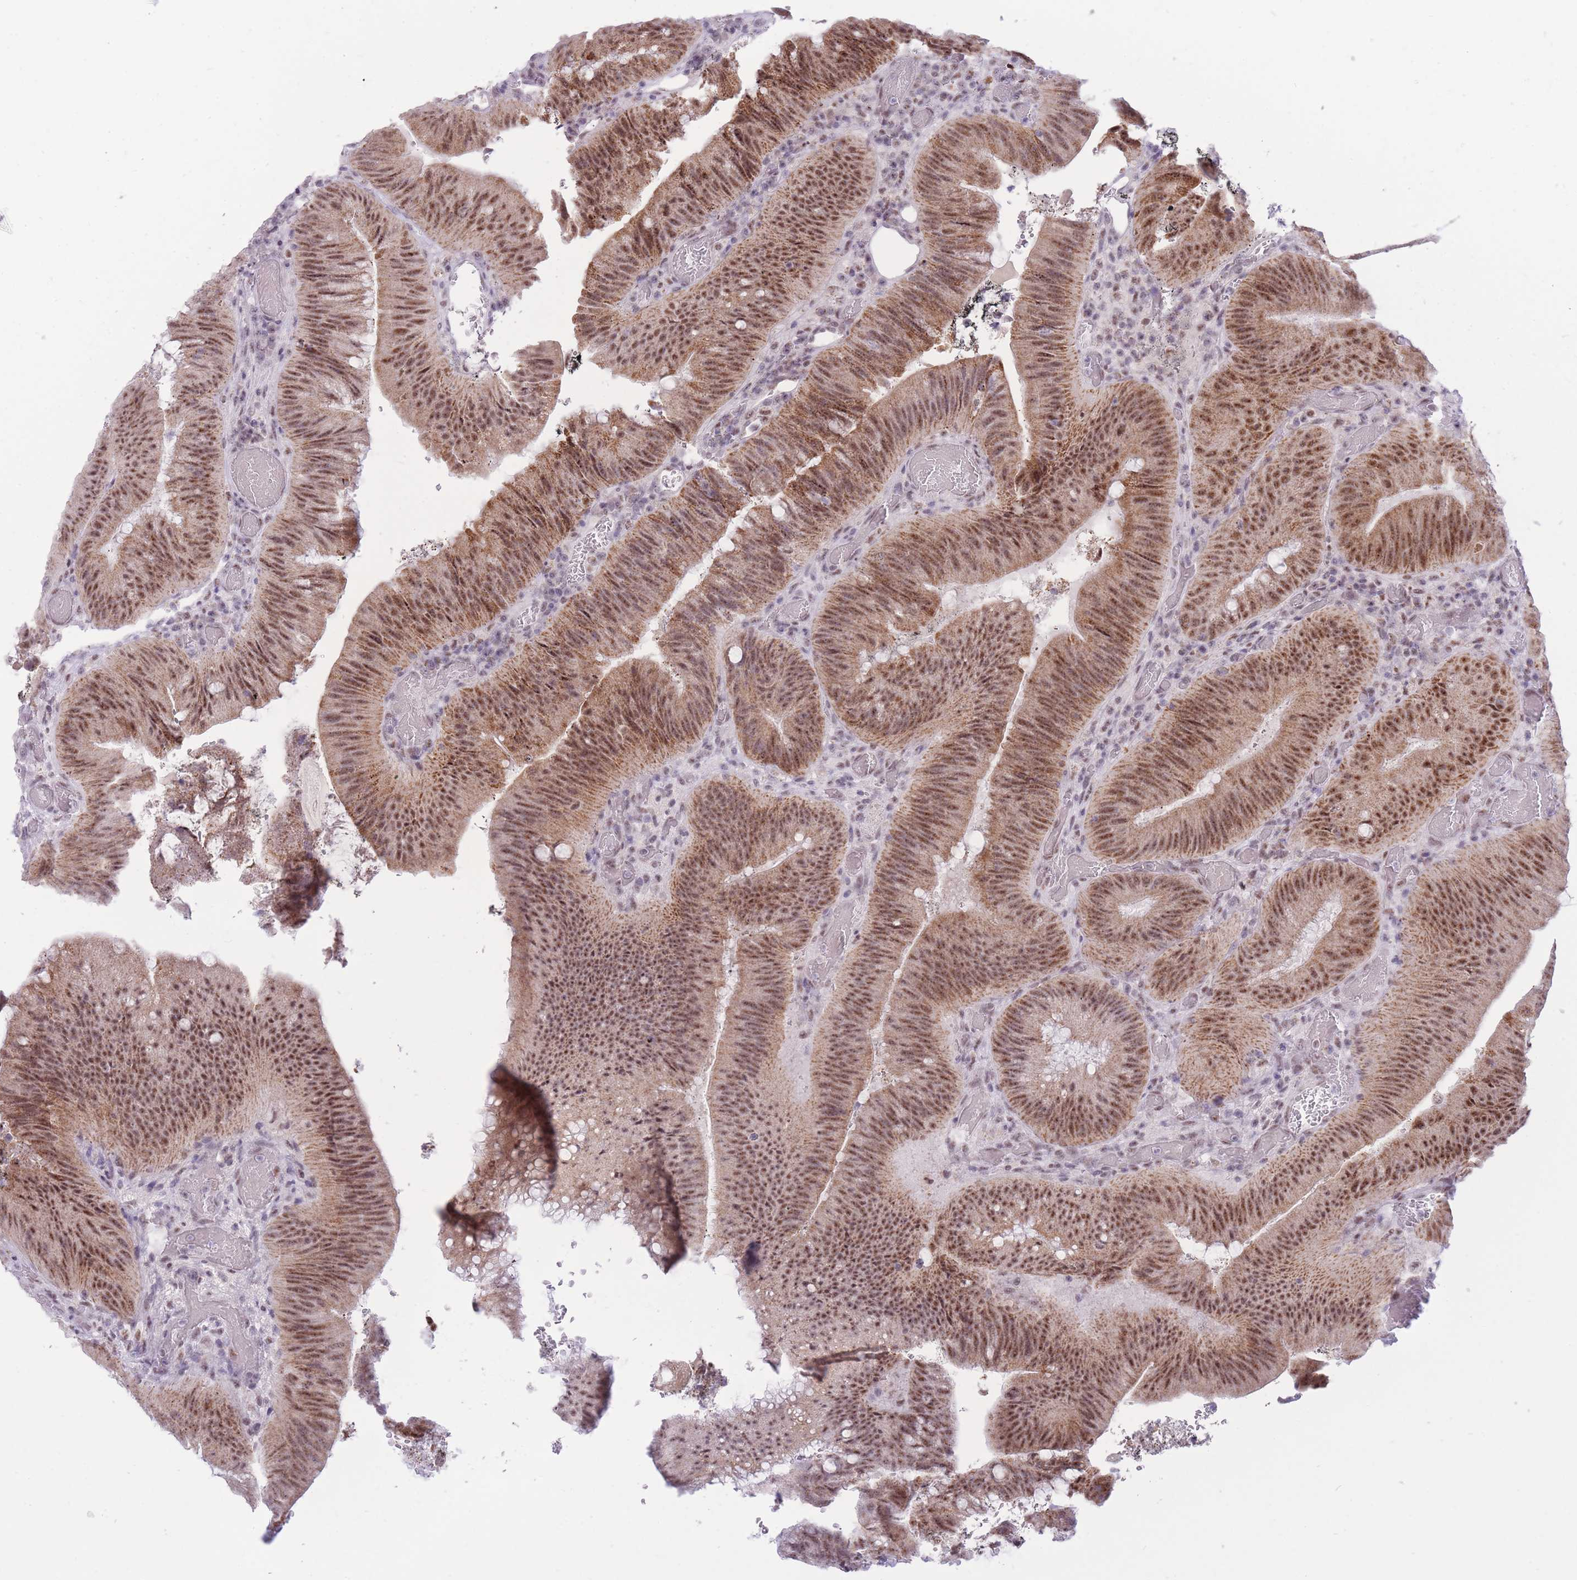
{"staining": {"intensity": "moderate", "quantity": ">75%", "location": "cytoplasmic/membranous,nuclear"}, "tissue": "colorectal cancer", "cell_type": "Tumor cells", "image_type": "cancer", "snomed": [{"axis": "morphology", "description": "Adenocarcinoma, NOS"}, {"axis": "topography", "description": "Colon"}], "caption": "IHC (DAB) staining of human colorectal adenocarcinoma demonstrates moderate cytoplasmic/membranous and nuclear protein expression in about >75% of tumor cells.", "gene": "CYP2B6", "patient": {"sex": "female", "age": 43}}